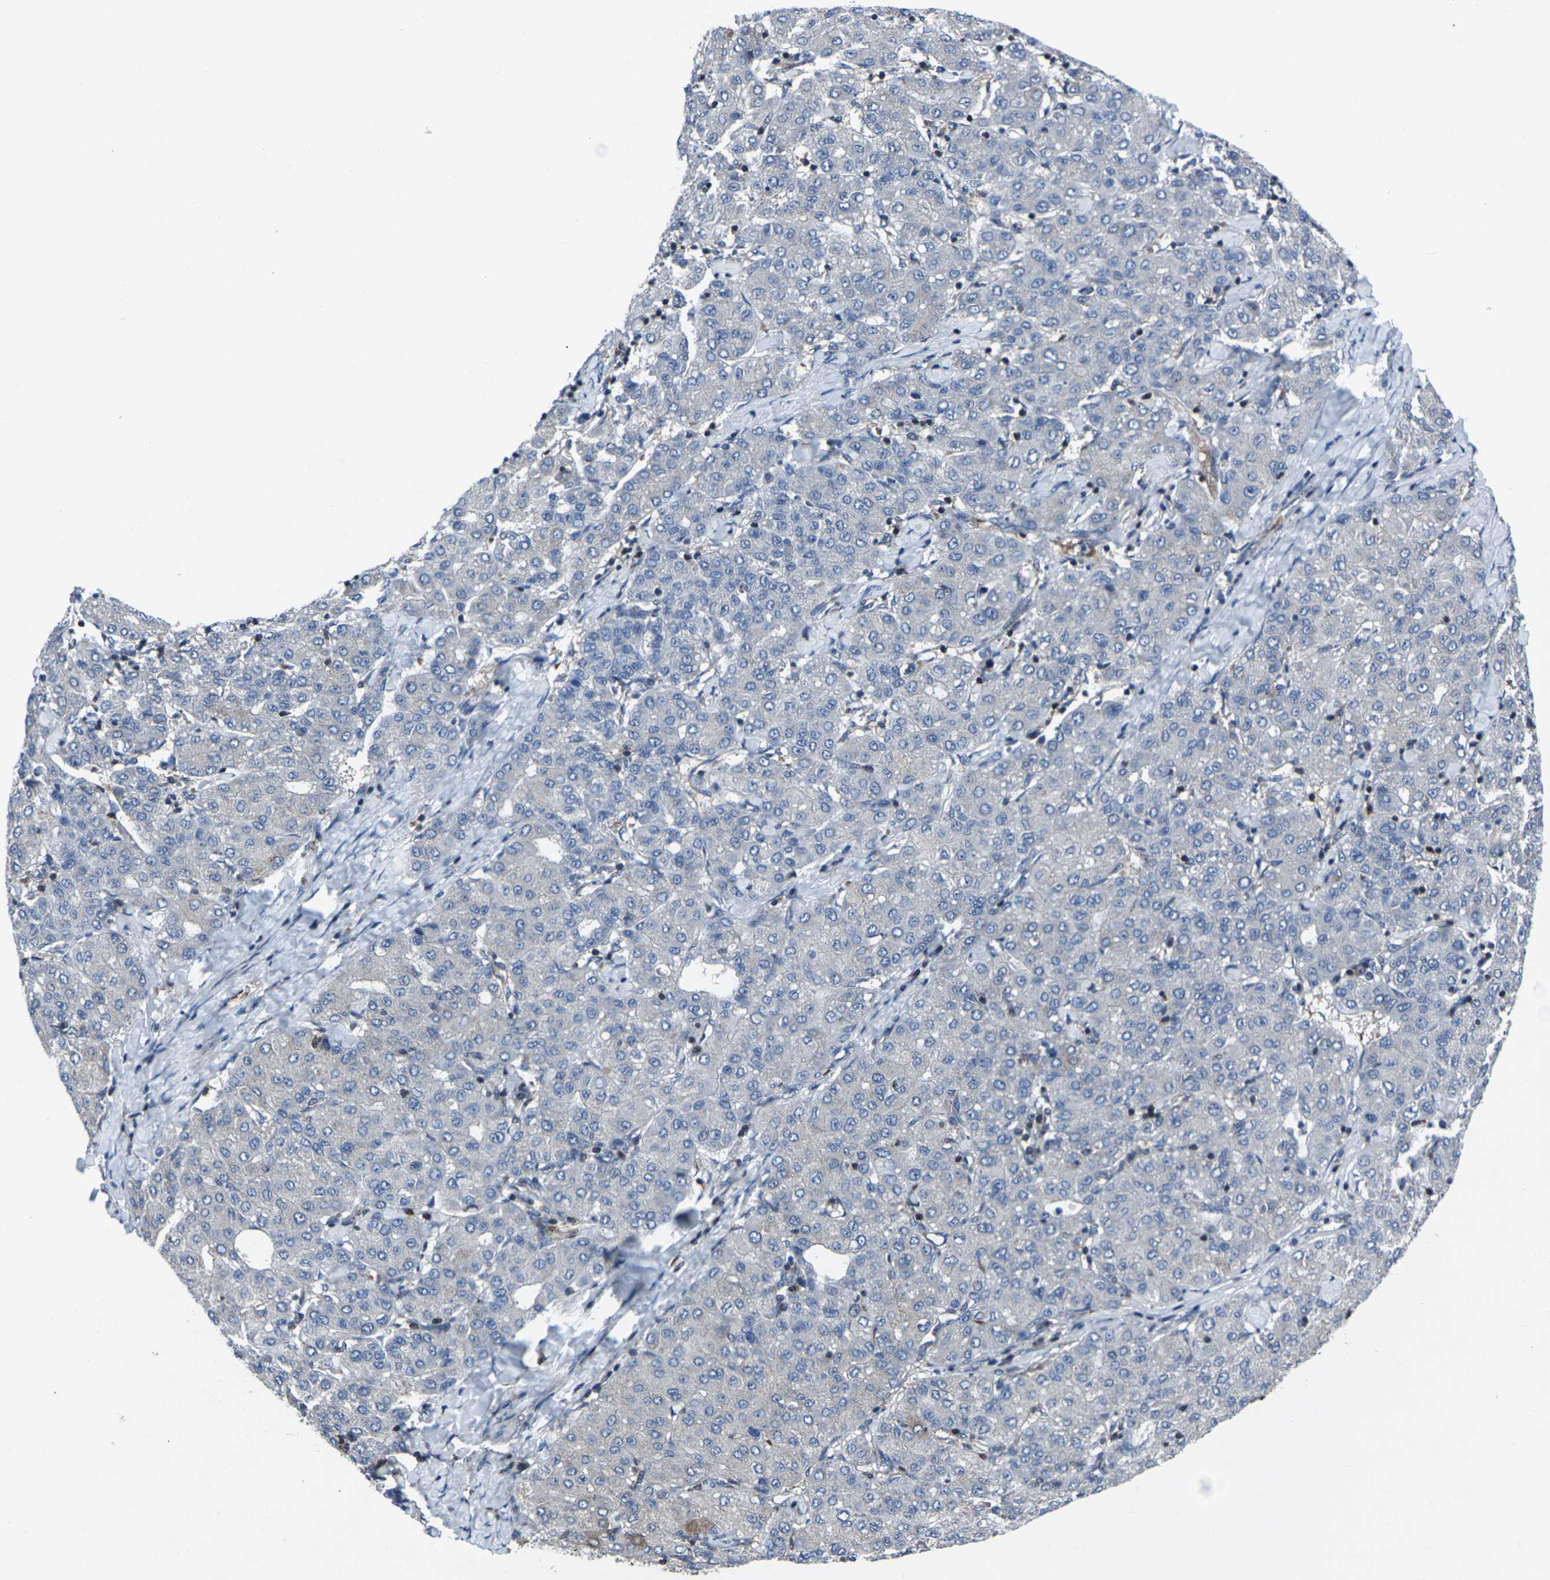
{"staining": {"intensity": "negative", "quantity": "none", "location": "none"}, "tissue": "liver cancer", "cell_type": "Tumor cells", "image_type": "cancer", "snomed": [{"axis": "morphology", "description": "Carcinoma, Hepatocellular, NOS"}, {"axis": "topography", "description": "Liver"}], "caption": "A photomicrograph of human liver cancer (hepatocellular carcinoma) is negative for staining in tumor cells. (Stains: DAB (3,3'-diaminobenzidine) immunohistochemistry with hematoxylin counter stain, Microscopy: brightfield microscopy at high magnification).", "gene": "STAT4", "patient": {"sex": "male", "age": 65}}